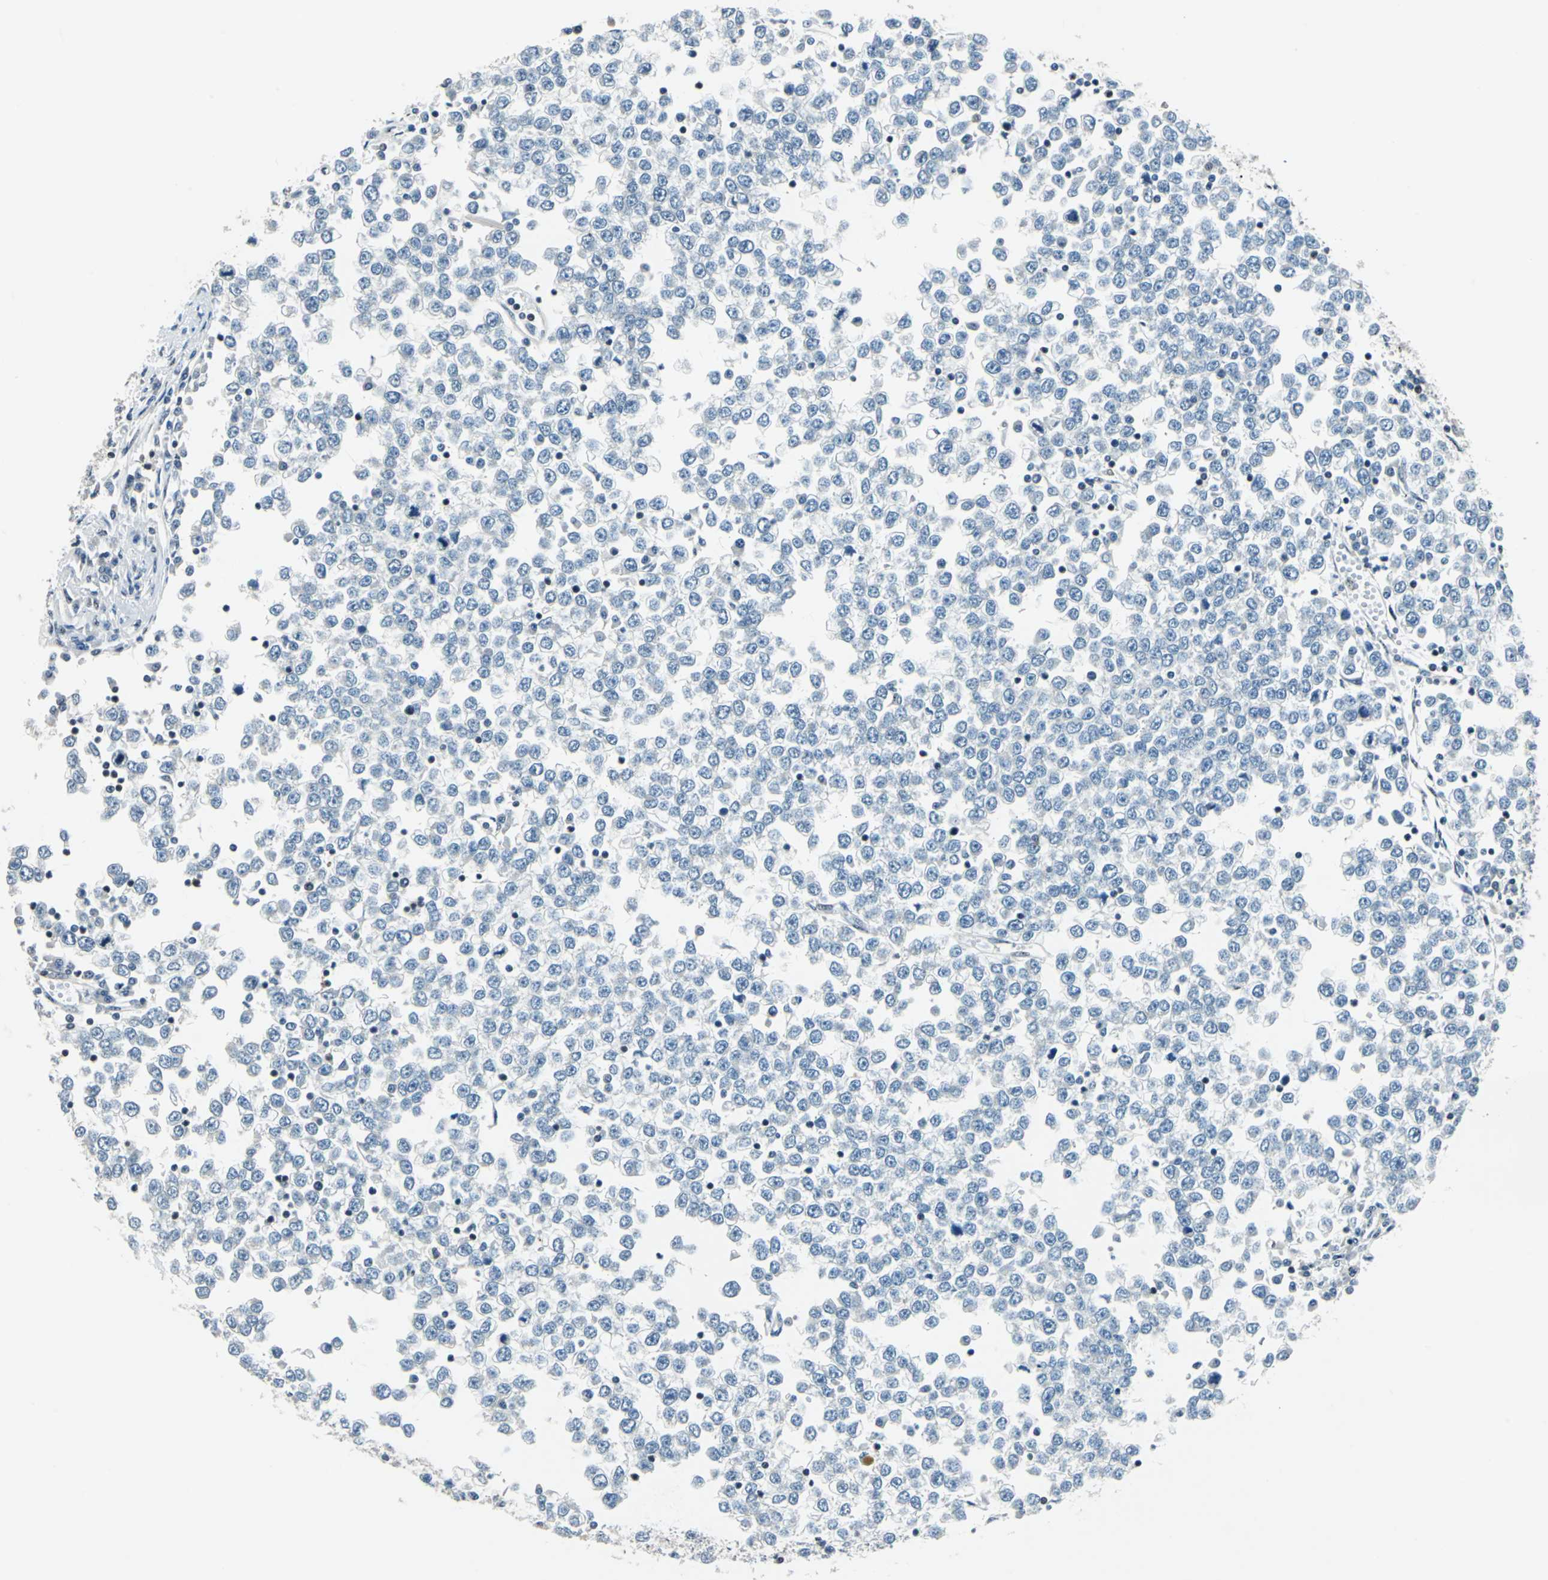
{"staining": {"intensity": "negative", "quantity": "none", "location": "none"}, "tissue": "testis cancer", "cell_type": "Tumor cells", "image_type": "cancer", "snomed": [{"axis": "morphology", "description": "Seminoma, NOS"}, {"axis": "topography", "description": "Testis"}], "caption": "Tumor cells are negative for brown protein staining in testis cancer (seminoma). (Immunohistochemistry, brightfield microscopy, high magnification).", "gene": "HCFC2", "patient": {"sex": "male", "age": 65}}